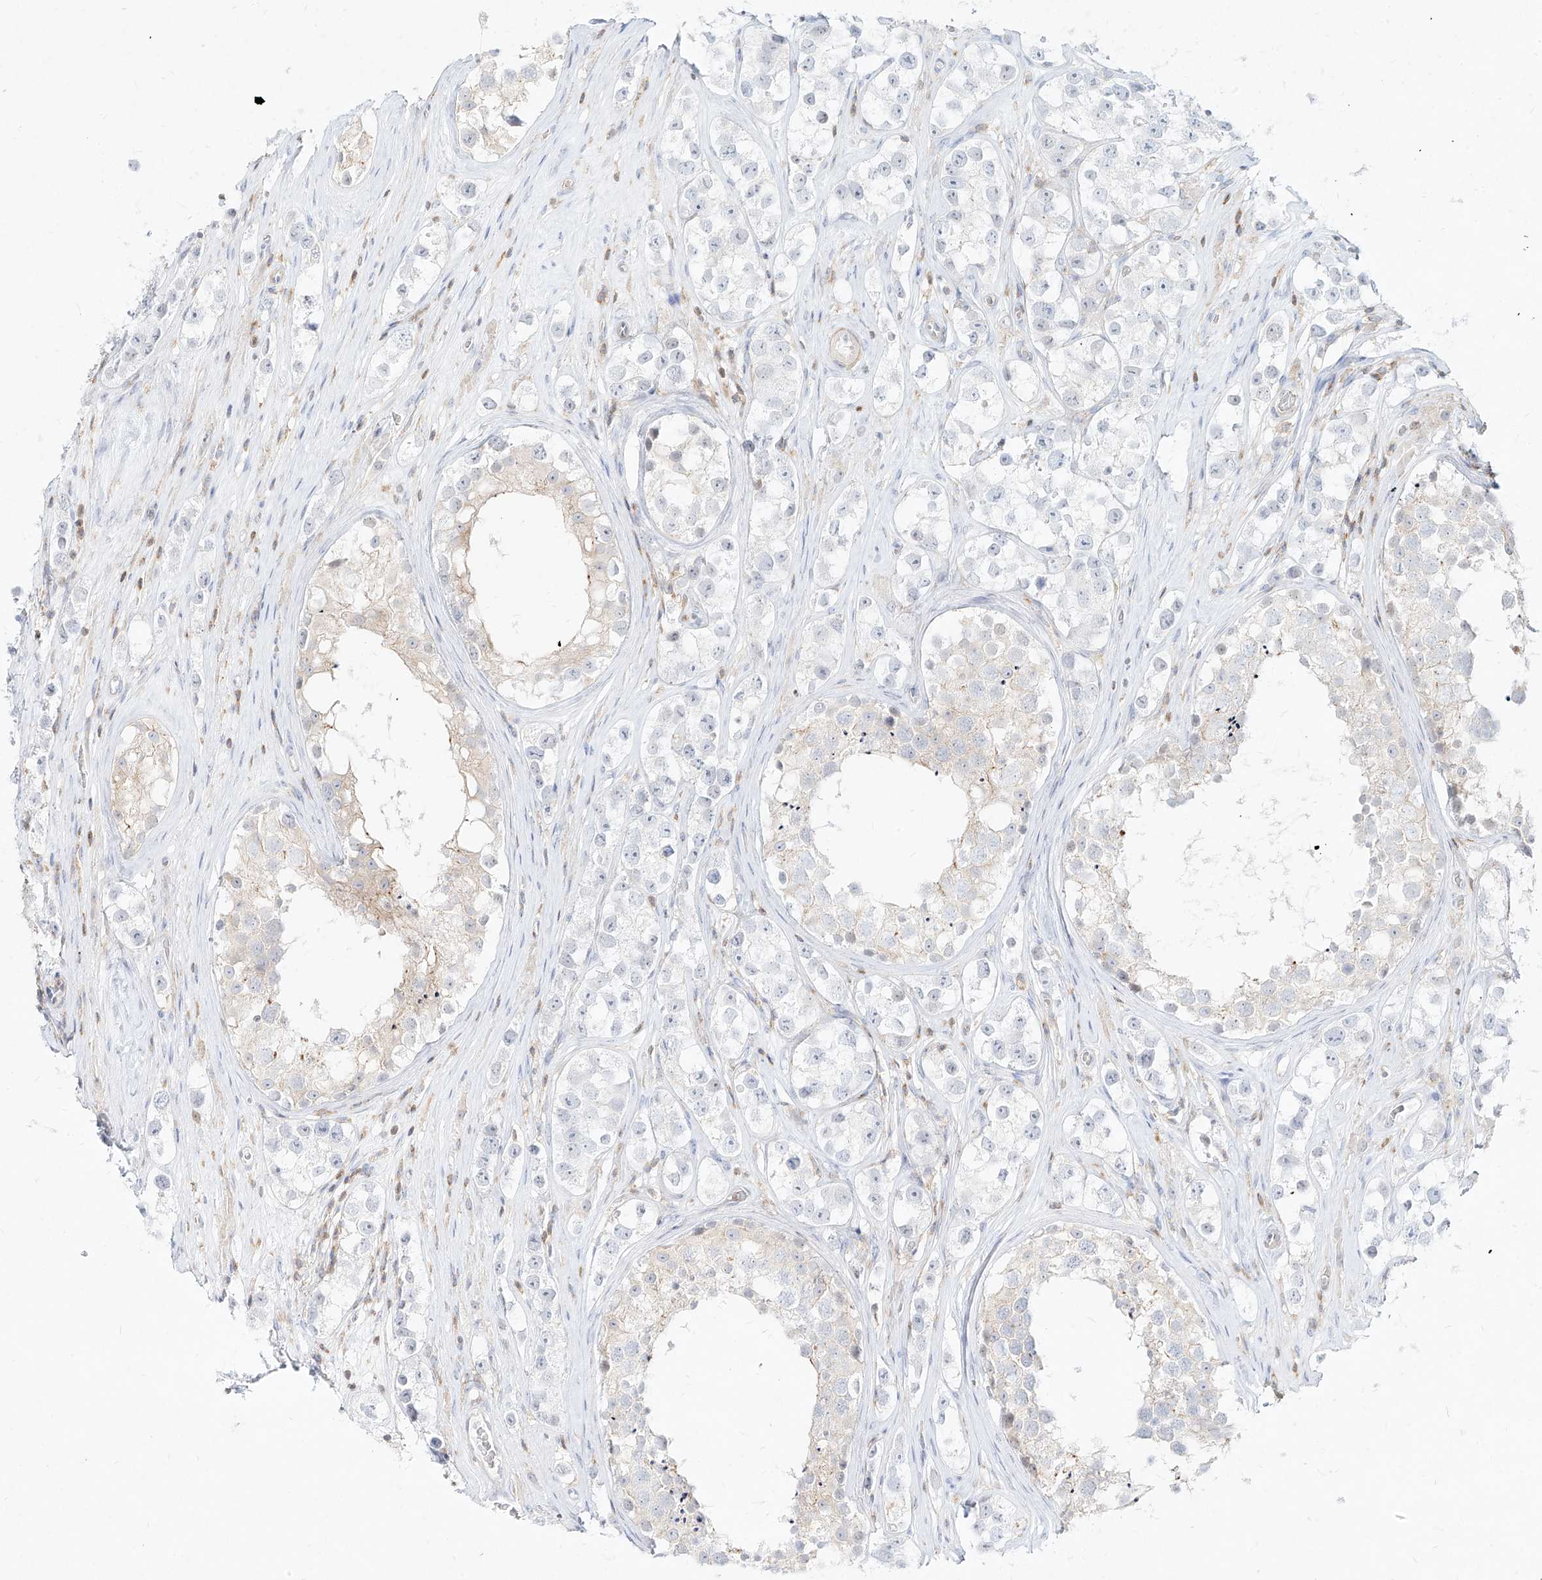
{"staining": {"intensity": "negative", "quantity": "none", "location": "none"}, "tissue": "testis cancer", "cell_type": "Tumor cells", "image_type": "cancer", "snomed": [{"axis": "morphology", "description": "Seminoma, NOS"}, {"axis": "topography", "description": "Testis"}], "caption": "Immunohistochemistry (IHC) histopathology image of neoplastic tissue: testis cancer (seminoma) stained with DAB (3,3'-diaminobenzidine) displays no significant protein expression in tumor cells.", "gene": "SLC2A12", "patient": {"sex": "male", "age": 28}}